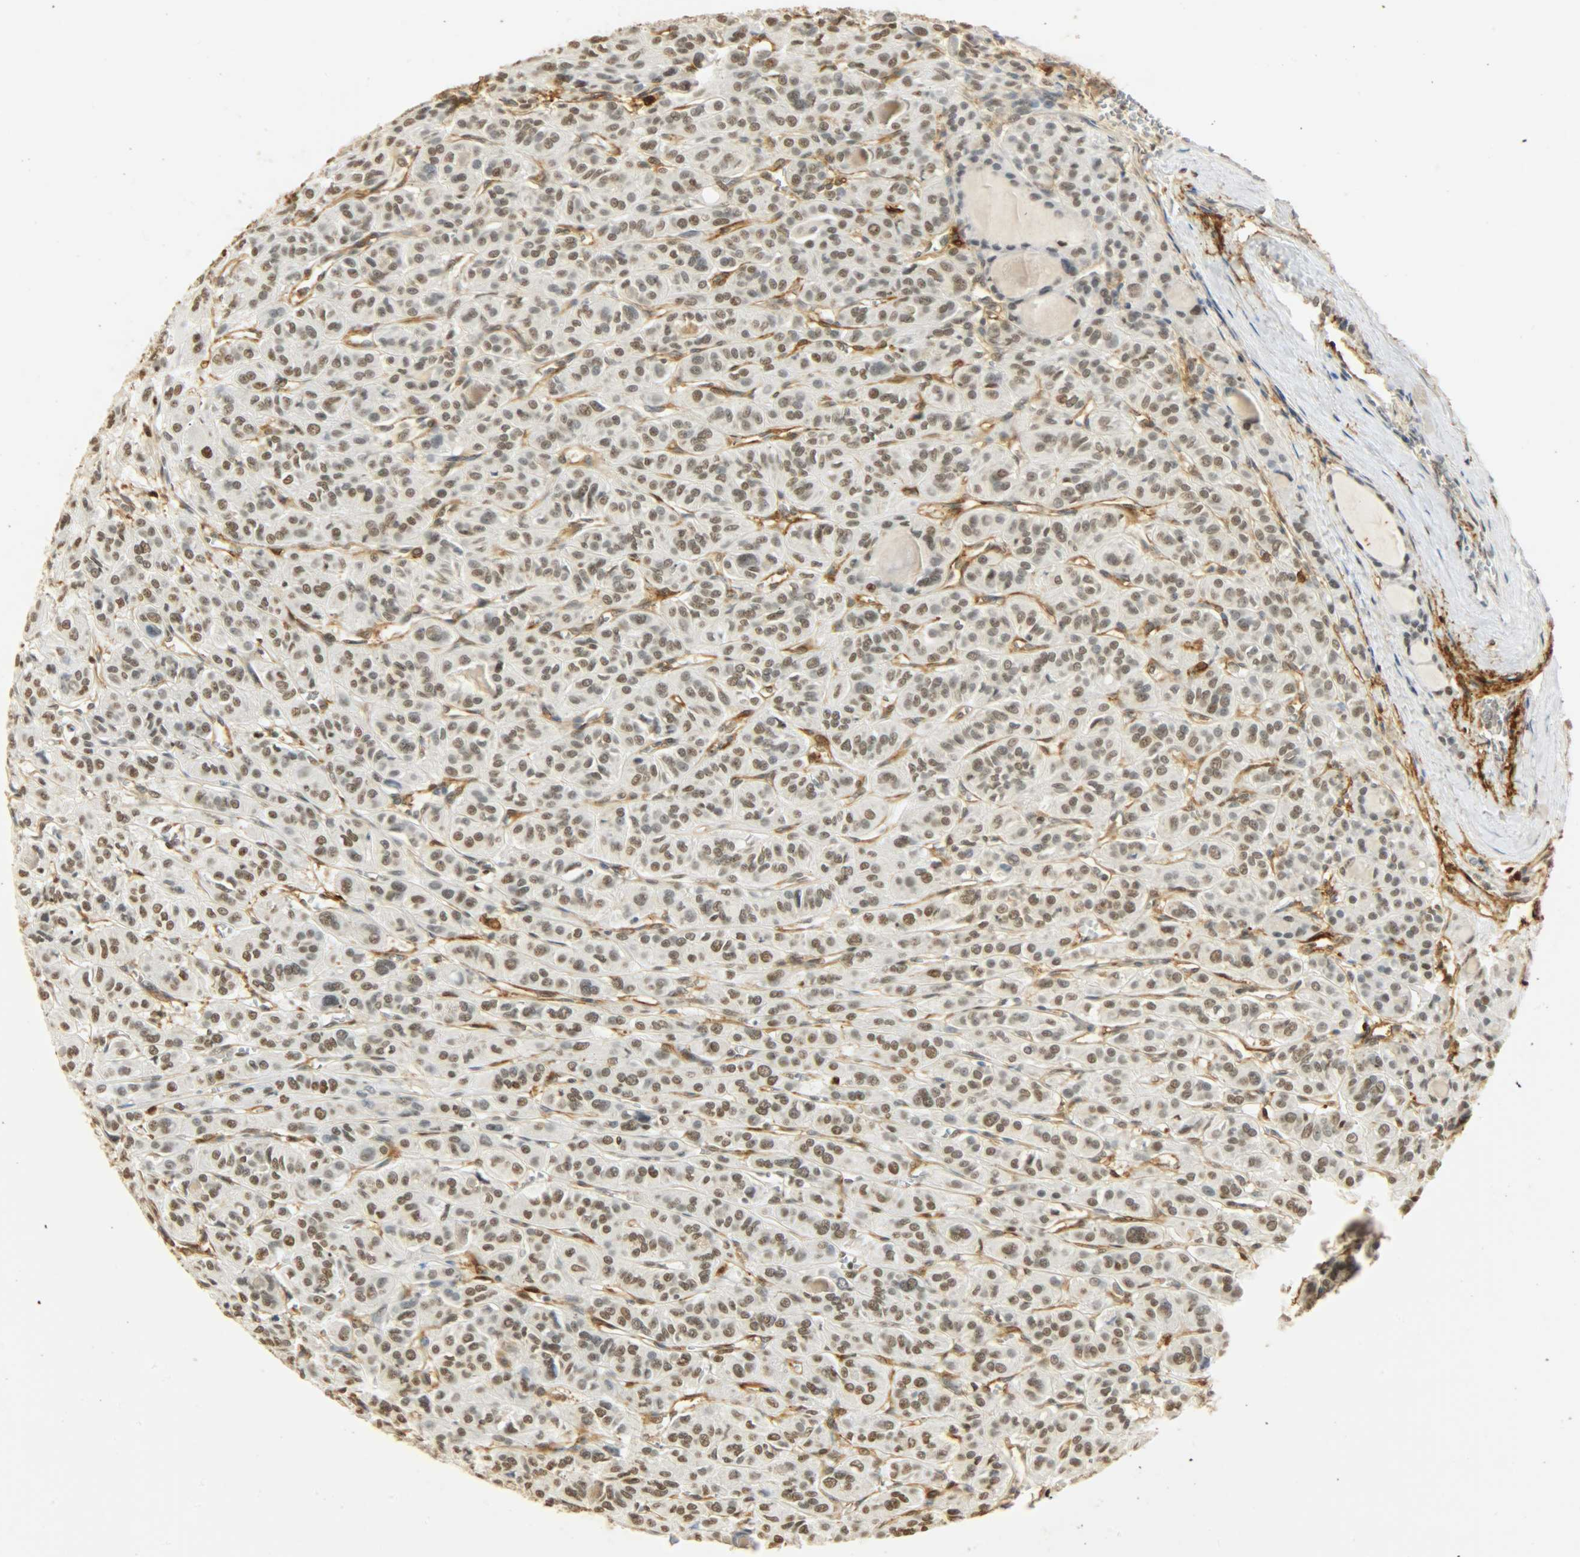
{"staining": {"intensity": "weak", "quantity": ">75%", "location": "nuclear"}, "tissue": "thyroid cancer", "cell_type": "Tumor cells", "image_type": "cancer", "snomed": [{"axis": "morphology", "description": "Follicular adenoma carcinoma, NOS"}, {"axis": "topography", "description": "Thyroid gland"}], "caption": "Immunohistochemistry (IHC) of human thyroid cancer (follicular adenoma carcinoma) displays low levels of weak nuclear positivity in about >75% of tumor cells.", "gene": "NGFR", "patient": {"sex": "female", "age": 71}}